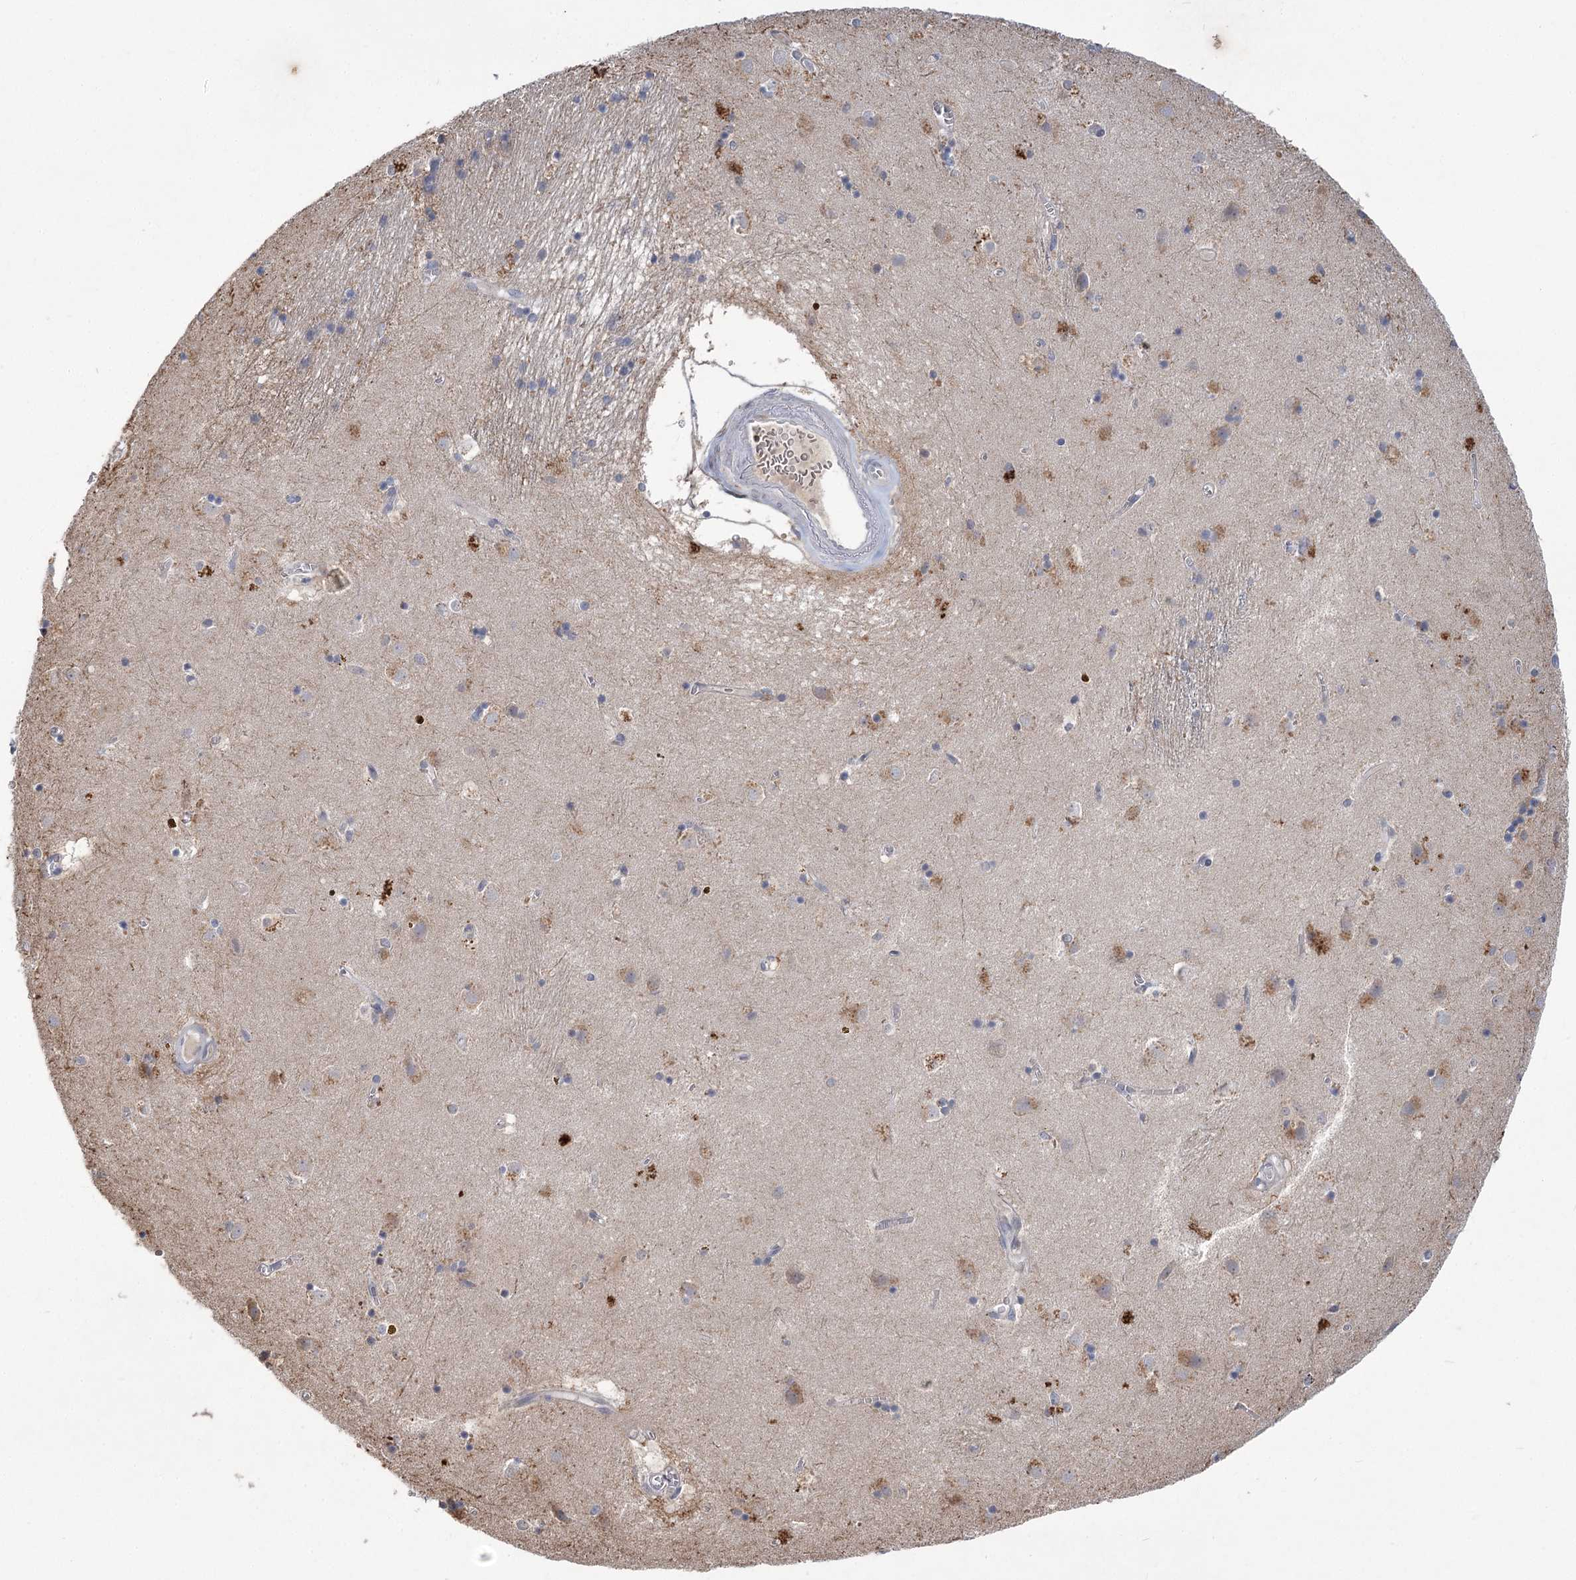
{"staining": {"intensity": "negative", "quantity": "none", "location": "none"}, "tissue": "caudate", "cell_type": "Glial cells", "image_type": "normal", "snomed": [{"axis": "morphology", "description": "Normal tissue, NOS"}, {"axis": "topography", "description": "Lateral ventricle wall"}], "caption": "Glial cells show no significant expression in normal caudate.", "gene": "GCNT4", "patient": {"sex": "male", "age": 70}}